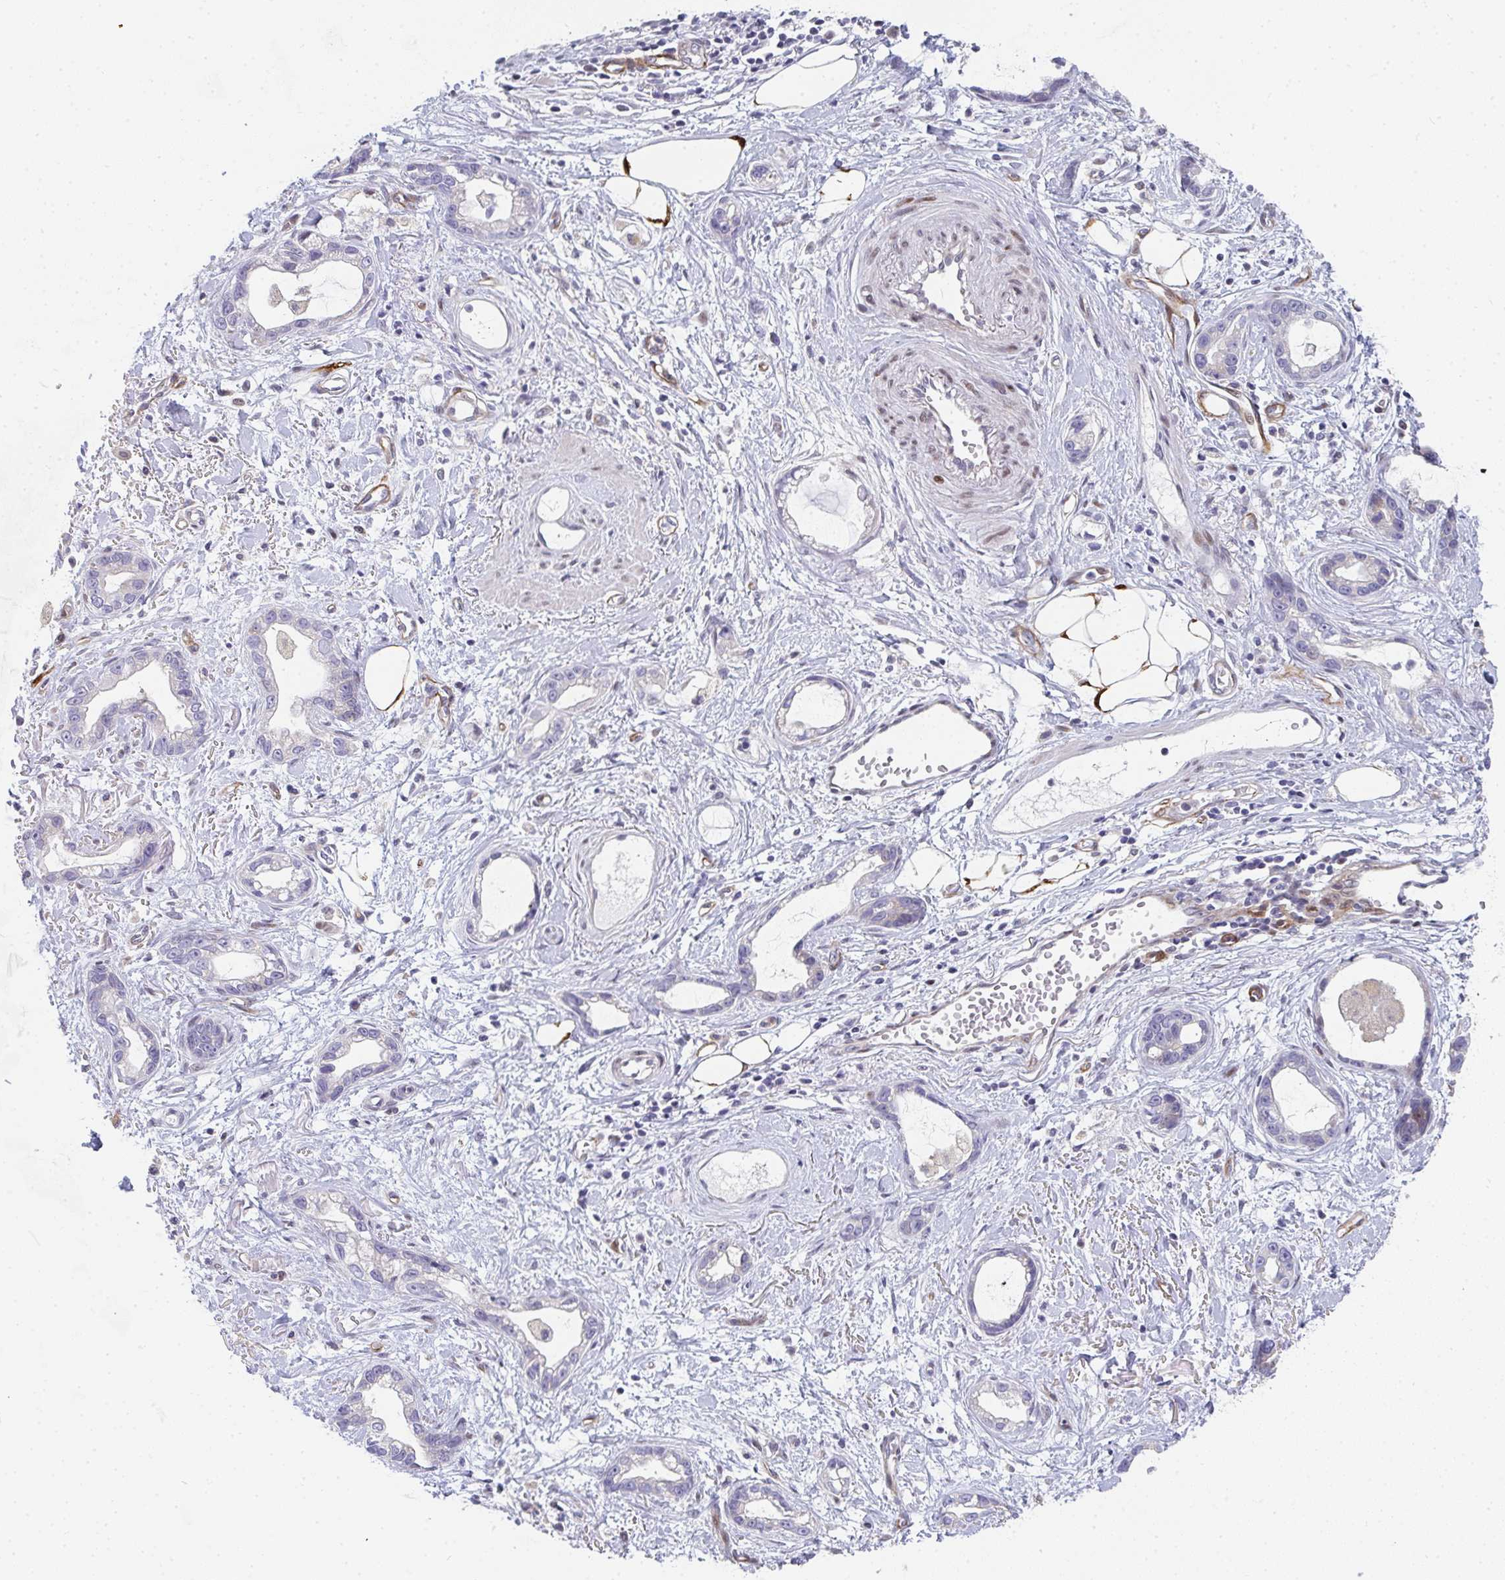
{"staining": {"intensity": "negative", "quantity": "none", "location": "none"}, "tissue": "stomach cancer", "cell_type": "Tumor cells", "image_type": "cancer", "snomed": [{"axis": "morphology", "description": "Adenocarcinoma, NOS"}, {"axis": "topography", "description": "Stomach"}], "caption": "Adenocarcinoma (stomach) was stained to show a protein in brown. There is no significant positivity in tumor cells. The staining is performed using DAB (3,3'-diaminobenzidine) brown chromogen with nuclei counter-stained in using hematoxylin.", "gene": "ZIC3", "patient": {"sex": "male", "age": 55}}